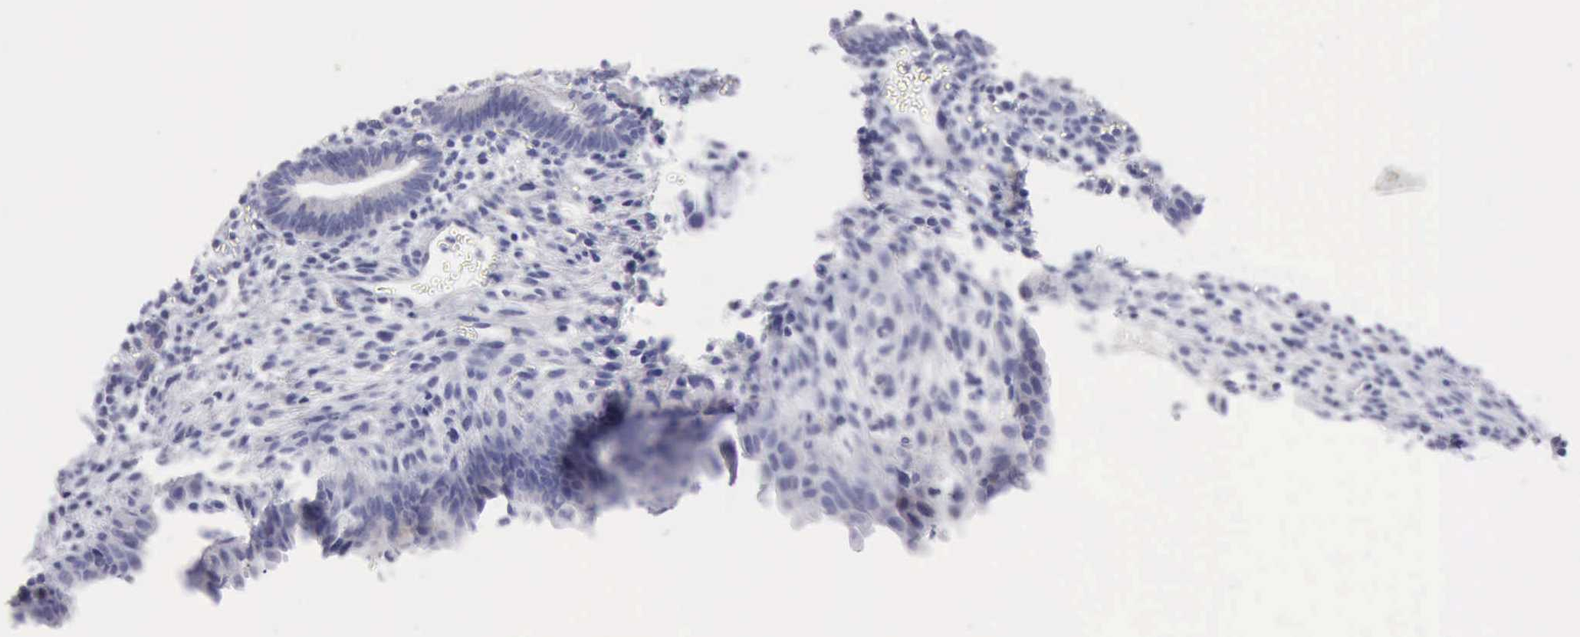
{"staining": {"intensity": "negative", "quantity": "none", "location": "none"}, "tissue": "endometrium", "cell_type": "Cells in endometrial stroma", "image_type": "normal", "snomed": [{"axis": "morphology", "description": "Normal tissue, NOS"}, {"axis": "topography", "description": "Smooth muscle"}, {"axis": "topography", "description": "Endometrium"}], "caption": "High magnification brightfield microscopy of unremarkable endometrium stained with DAB (3,3'-diaminobenzidine) (brown) and counterstained with hematoxylin (blue): cells in endometrial stroma show no significant positivity. (Stains: DAB immunohistochemistry with hematoxylin counter stain, Microscopy: brightfield microscopy at high magnification).", "gene": "ANGEL1", "patient": {"sex": "female", "age": 57}}